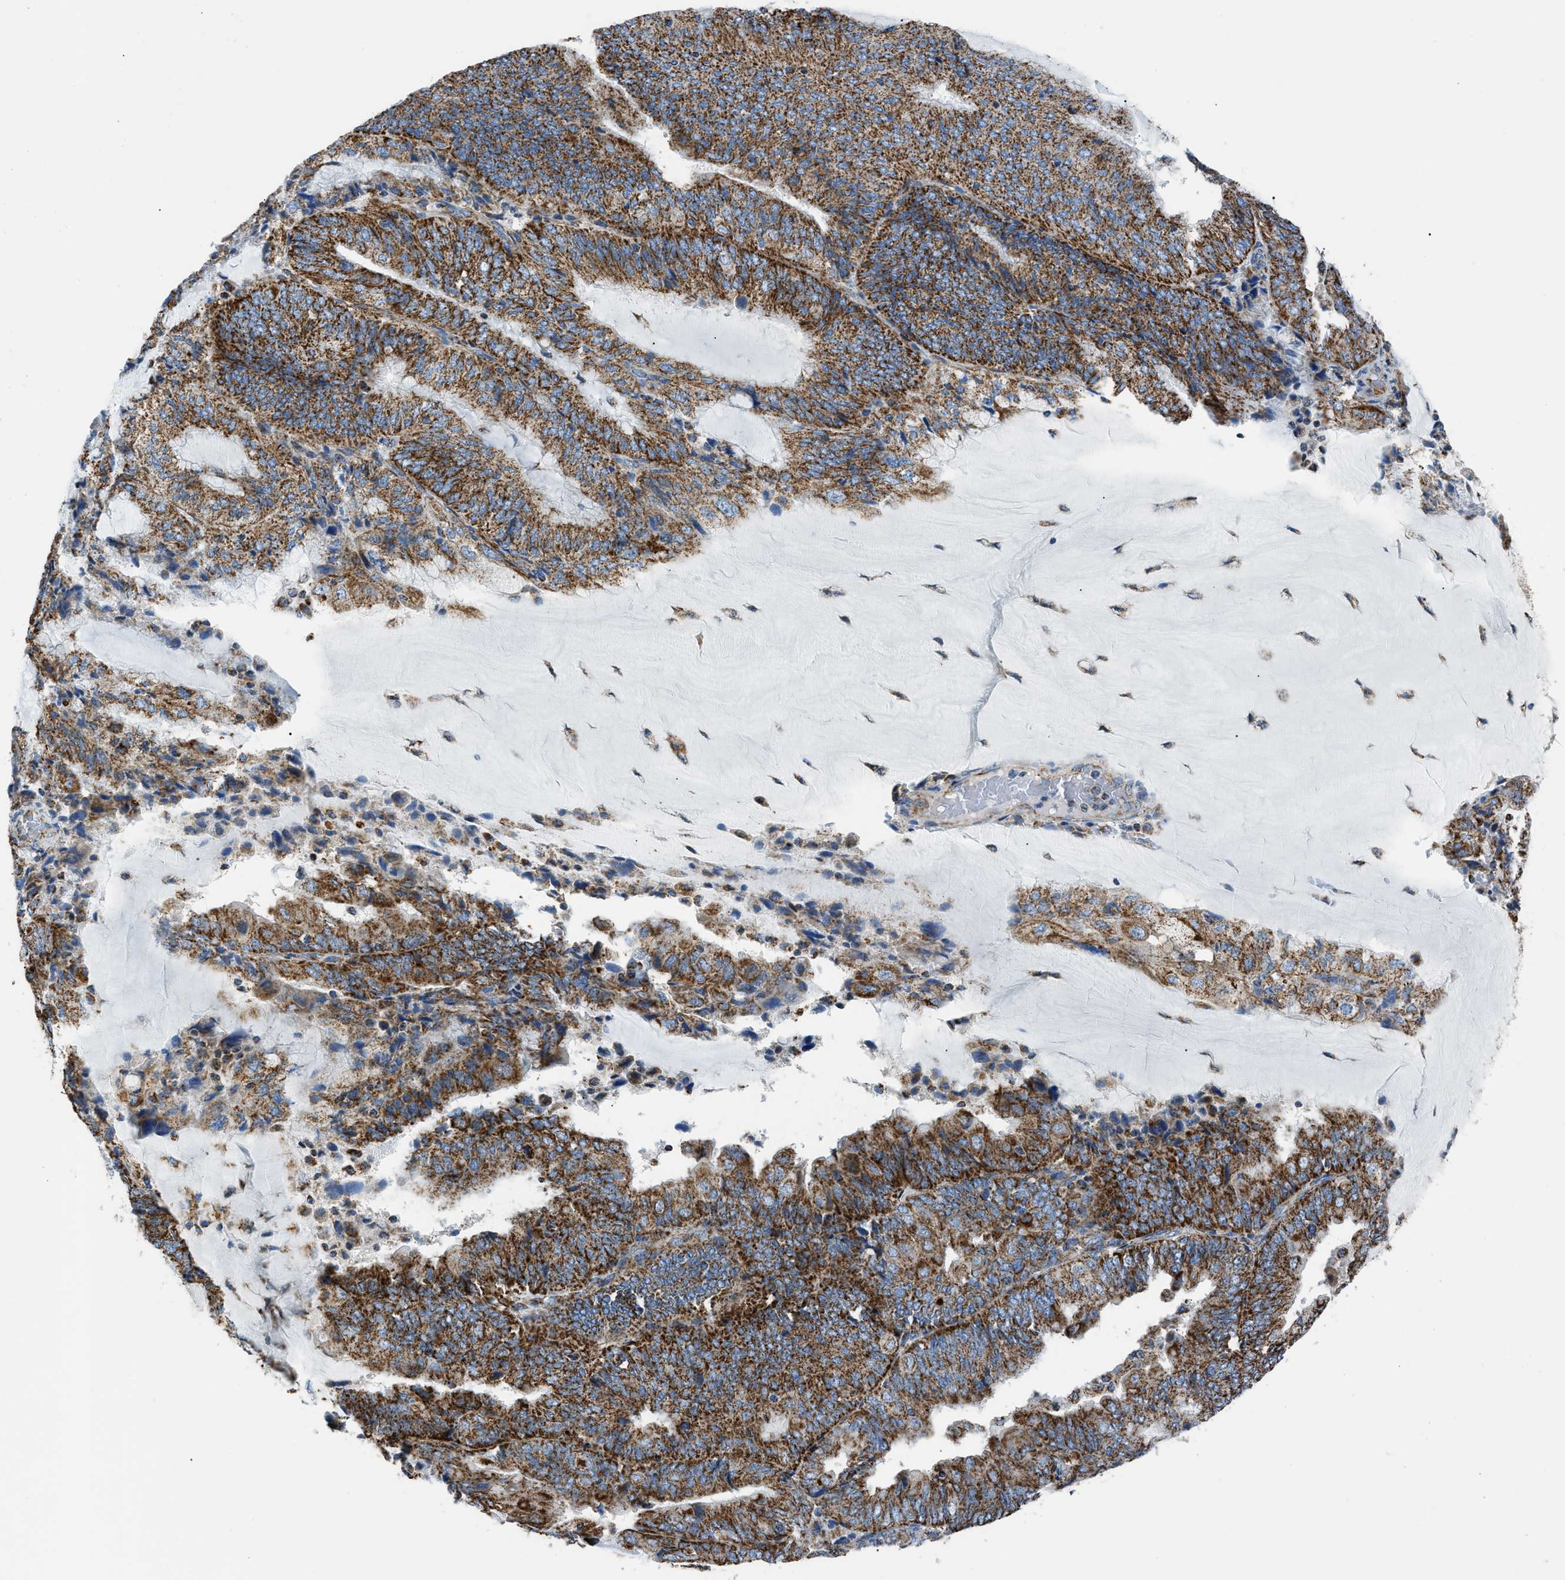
{"staining": {"intensity": "strong", "quantity": ">75%", "location": "cytoplasmic/membranous"}, "tissue": "endometrial cancer", "cell_type": "Tumor cells", "image_type": "cancer", "snomed": [{"axis": "morphology", "description": "Adenocarcinoma, NOS"}, {"axis": "topography", "description": "Endometrium"}], "caption": "This histopathology image demonstrates endometrial cancer (adenocarcinoma) stained with IHC to label a protein in brown. The cytoplasmic/membranous of tumor cells show strong positivity for the protein. Nuclei are counter-stained blue.", "gene": "PHB2", "patient": {"sex": "female", "age": 81}}